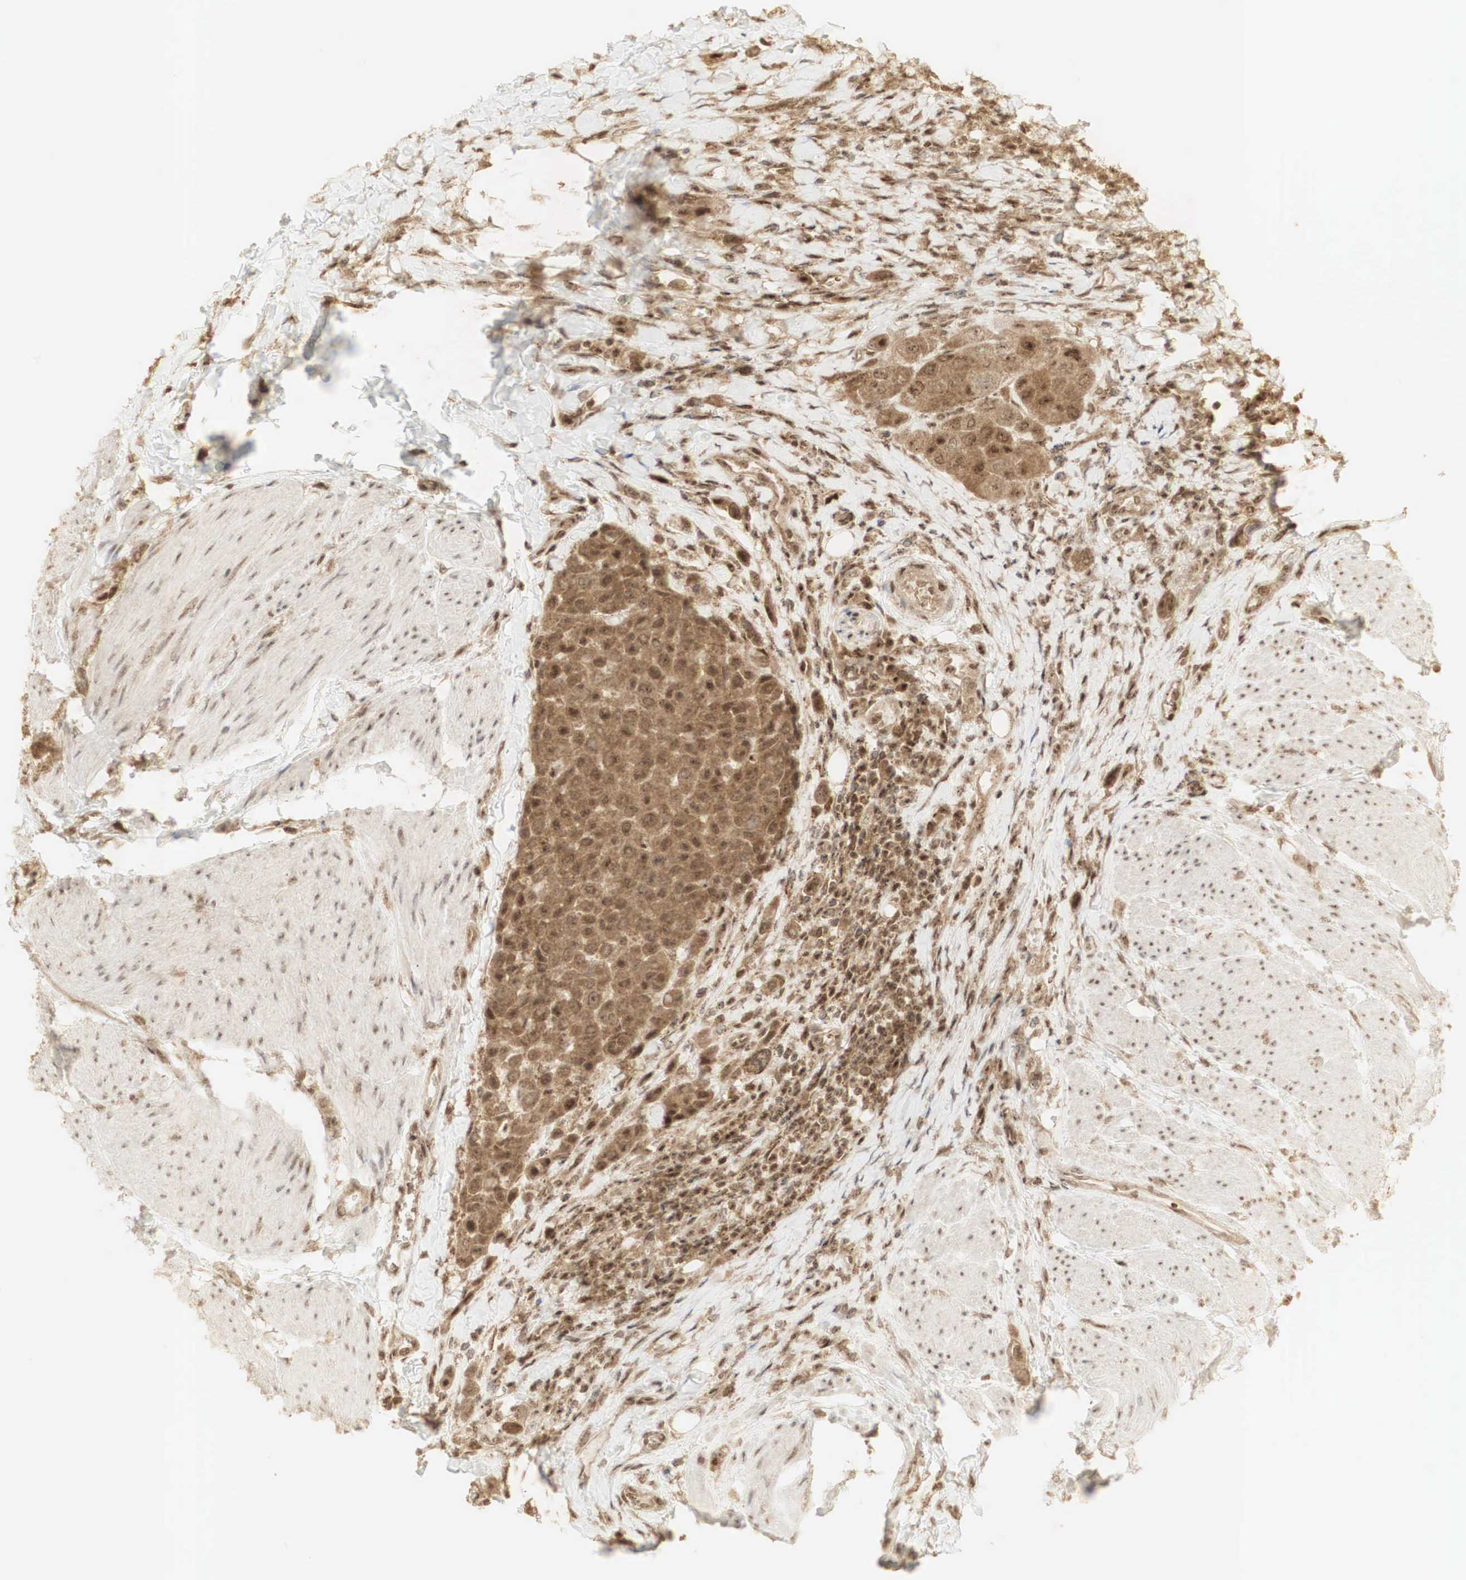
{"staining": {"intensity": "strong", "quantity": ">75%", "location": "cytoplasmic/membranous,nuclear"}, "tissue": "urothelial cancer", "cell_type": "Tumor cells", "image_type": "cancer", "snomed": [{"axis": "morphology", "description": "Urothelial carcinoma, High grade"}, {"axis": "topography", "description": "Urinary bladder"}], "caption": "High-grade urothelial carcinoma stained with a protein marker exhibits strong staining in tumor cells.", "gene": "RNF113A", "patient": {"sex": "male", "age": 50}}